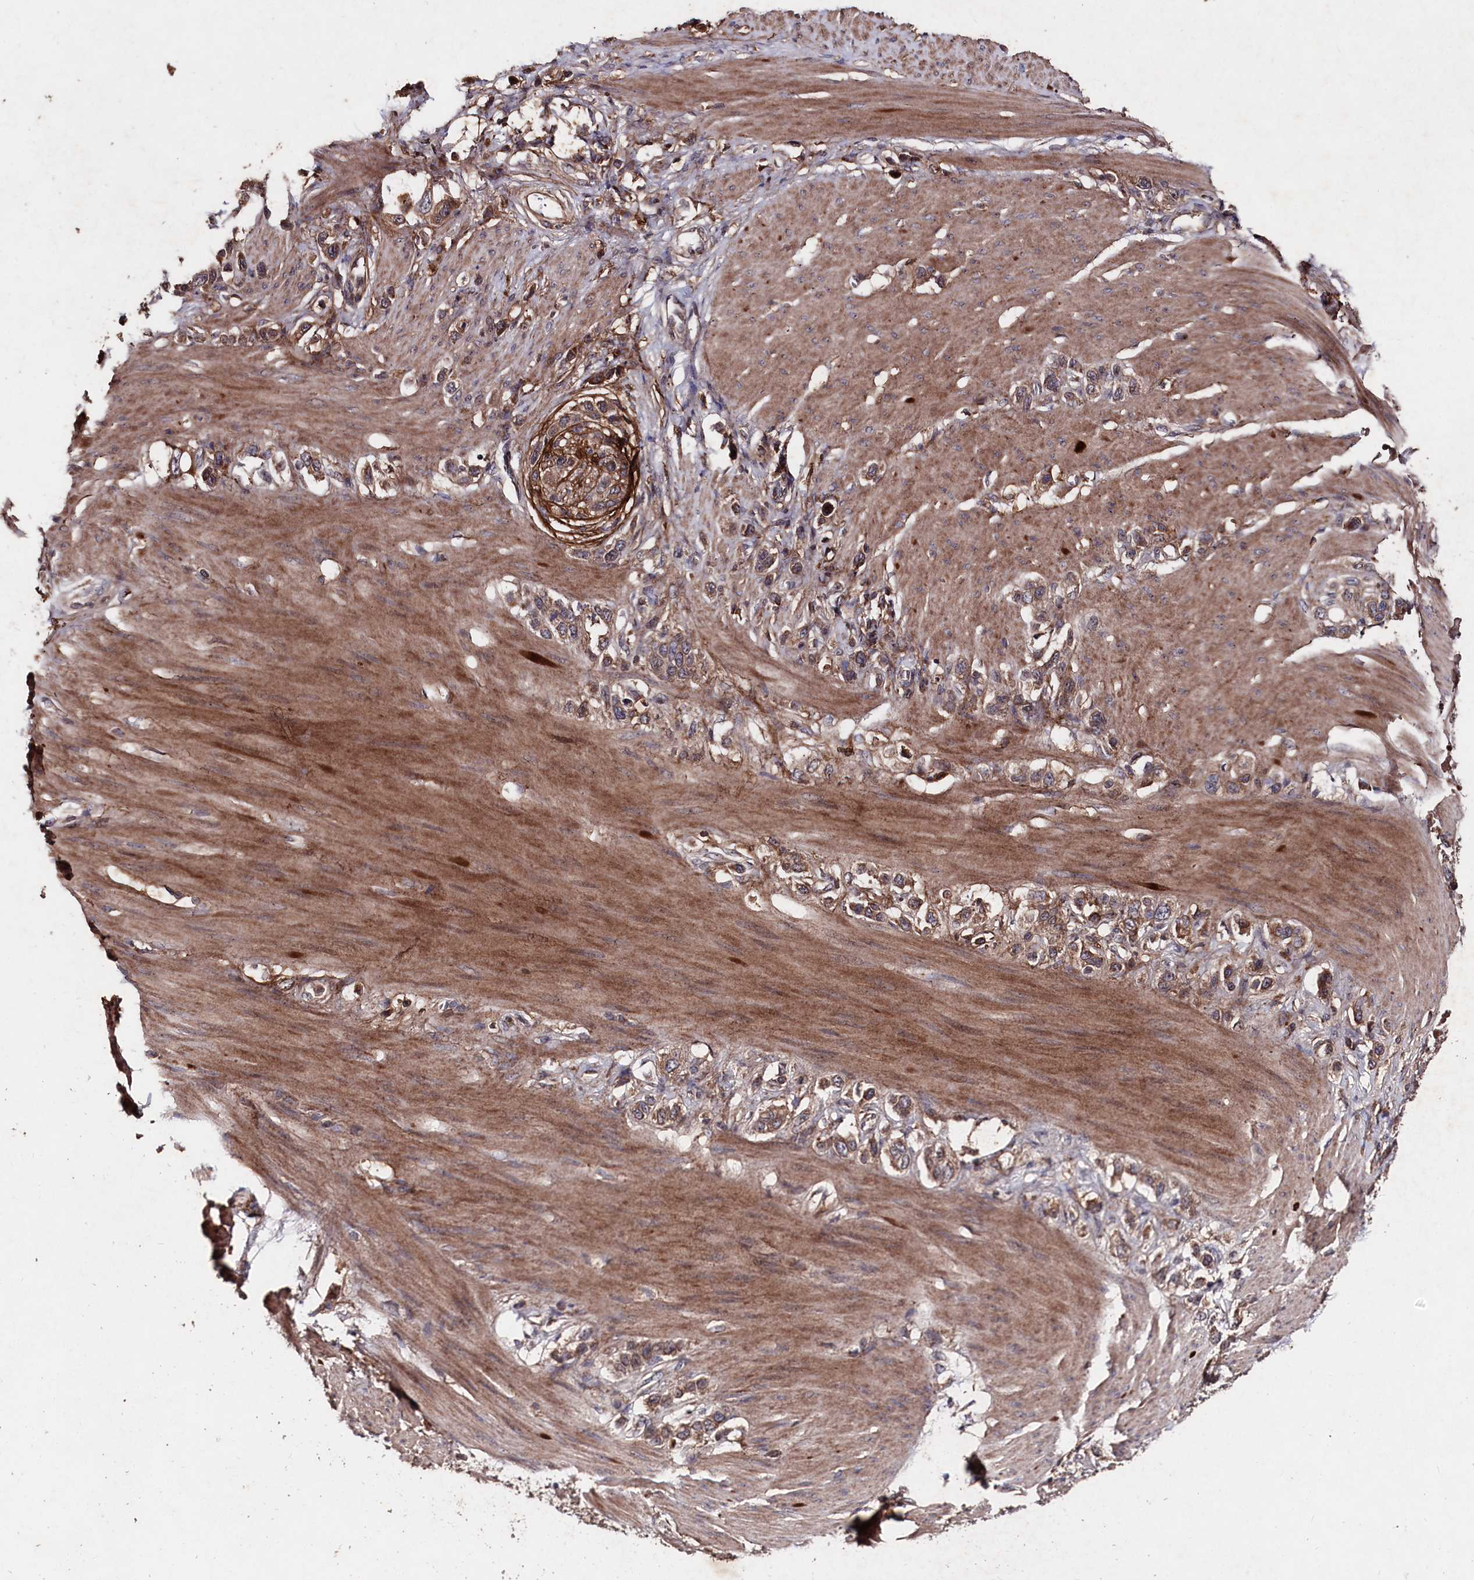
{"staining": {"intensity": "moderate", "quantity": ">75%", "location": "cytoplasmic/membranous"}, "tissue": "stomach cancer", "cell_type": "Tumor cells", "image_type": "cancer", "snomed": [{"axis": "morphology", "description": "Adenocarcinoma, NOS"}, {"axis": "morphology", "description": "Adenocarcinoma, High grade"}, {"axis": "topography", "description": "Stomach, upper"}, {"axis": "topography", "description": "Stomach, lower"}], "caption": "The histopathology image displays a brown stain indicating the presence of a protein in the cytoplasmic/membranous of tumor cells in adenocarcinoma (high-grade) (stomach).", "gene": "MYO1H", "patient": {"sex": "female", "age": 65}}